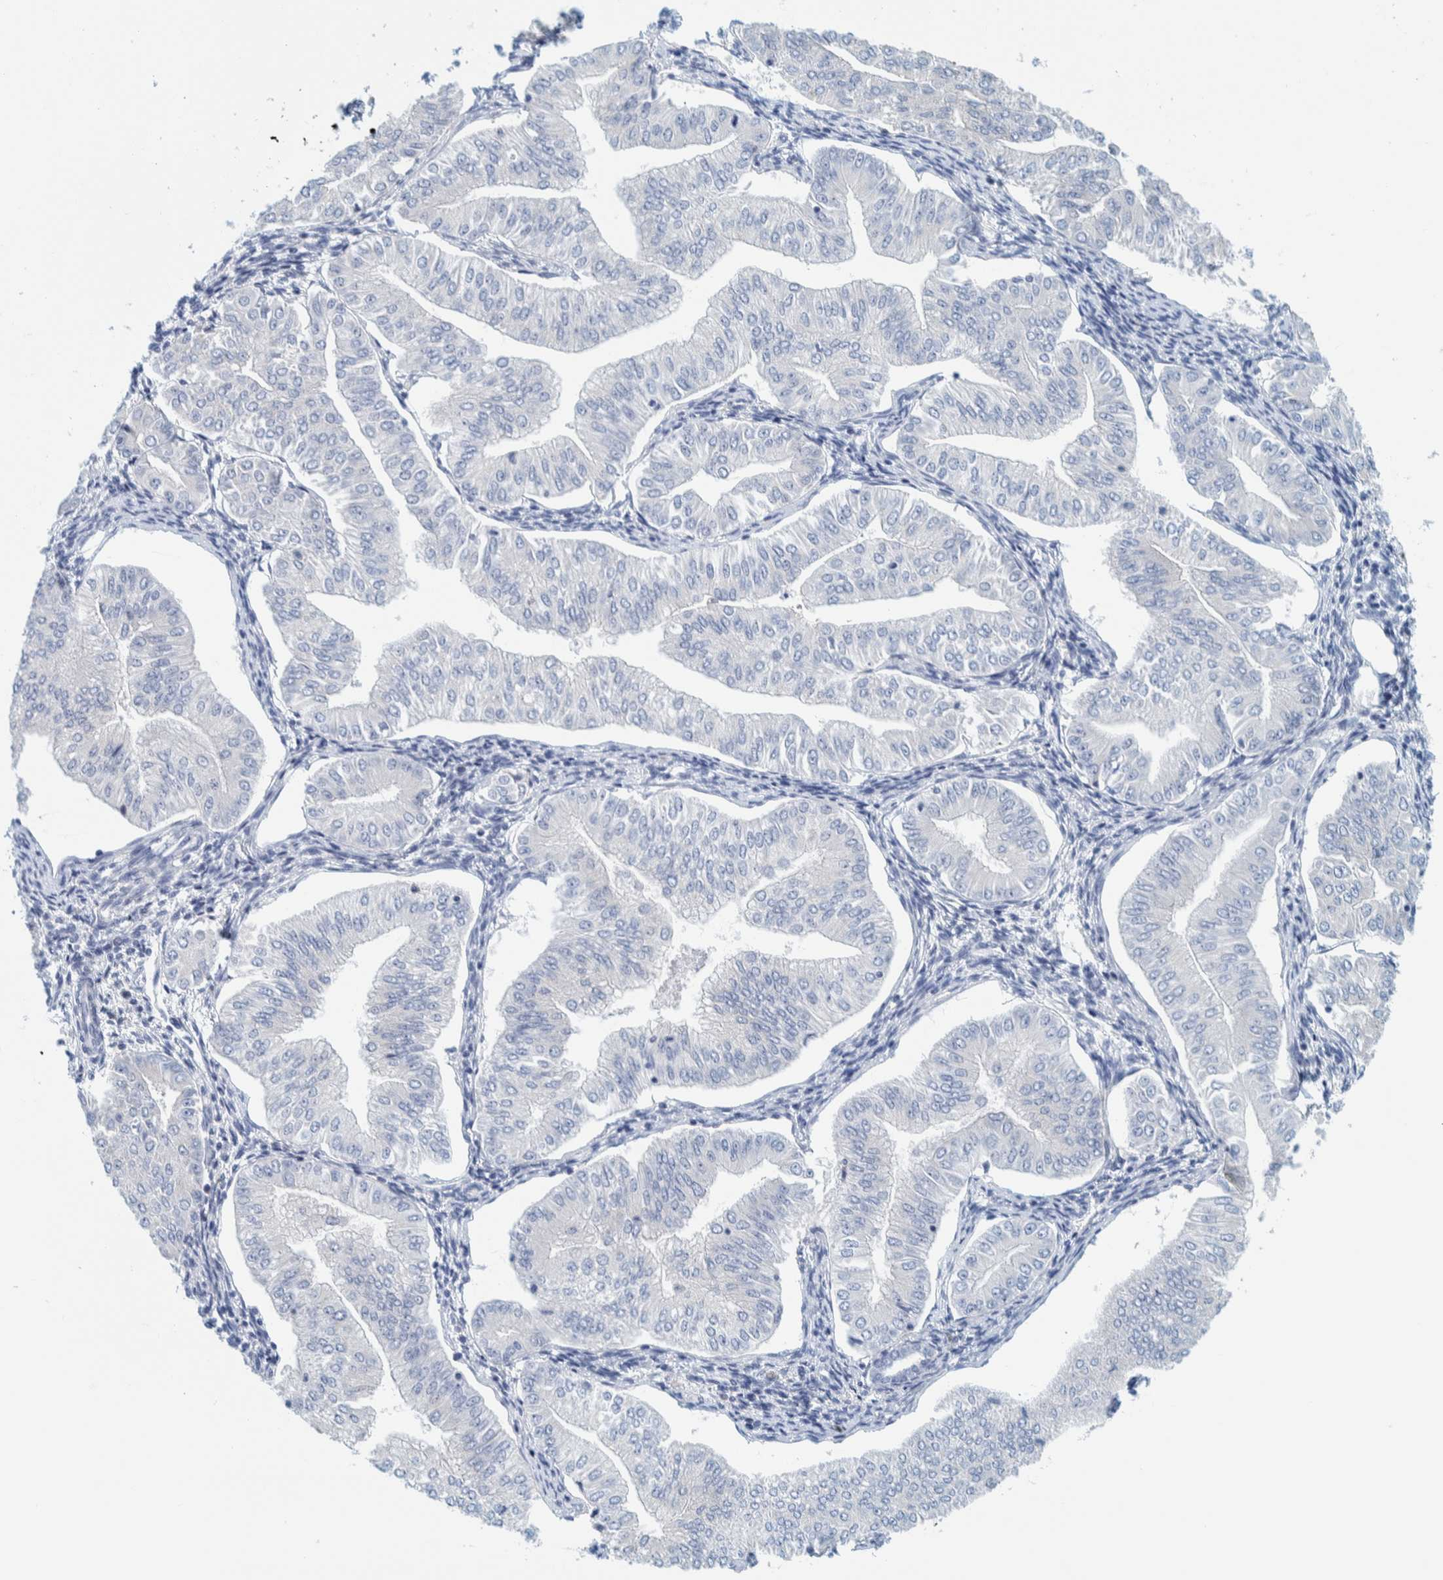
{"staining": {"intensity": "negative", "quantity": "none", "location": "none"}, "tissue": "endometrial cancer", "cell_type": "Tumor cells", "image_type": "cancer", "snomed": [{"axis": "morphology", "description": "Normal tissue, NOS"}, {"axis": "morphology", "description": "Adenocarcinoma, NOS"}, {"axis": "topography", "description": "Endometrium"}], "caption": "This is an immunohistochemistry micrograph of endometrial cancer. There is no positivity in tumor cells.", "gene": "MOG", "patient": {"sex": "female", "age": 53}}